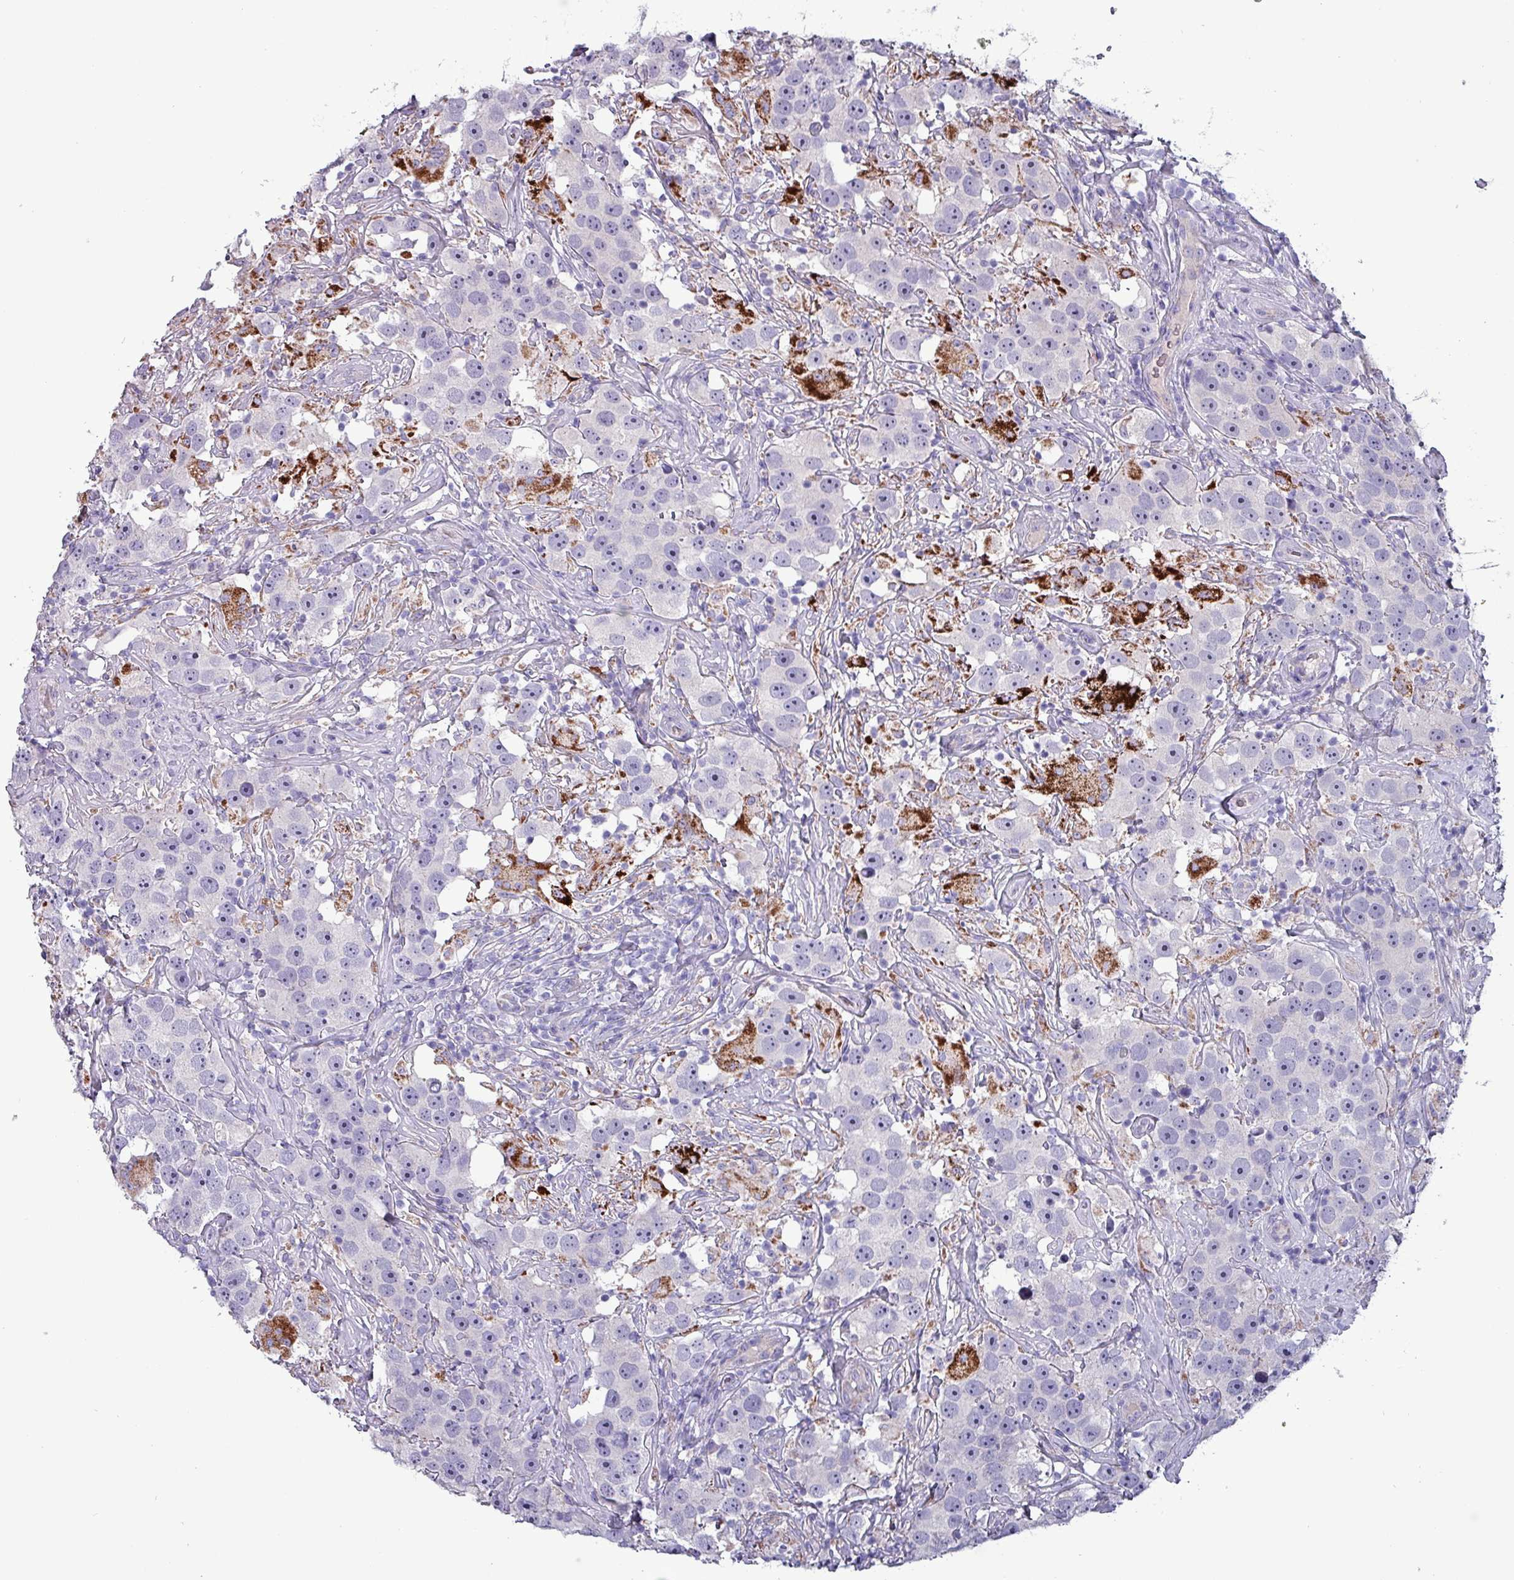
{"staining": {"intensity": "negative", "quantity": "none", "location": "none"}, "tissue": "testis cancer", "cell_type": "Tumor cells", "image_type": "cancer", "snomed": [{"axis": "morphology", "description": "Seminoma, NOS"}, {"axis": "topography", "description": "Testis"}], "caption": "There is no significant positivity in tumor cells of testis cancer (seminoma).", "gene": "HSD3B7", "patient": {"sex": "male", "age": 49}}